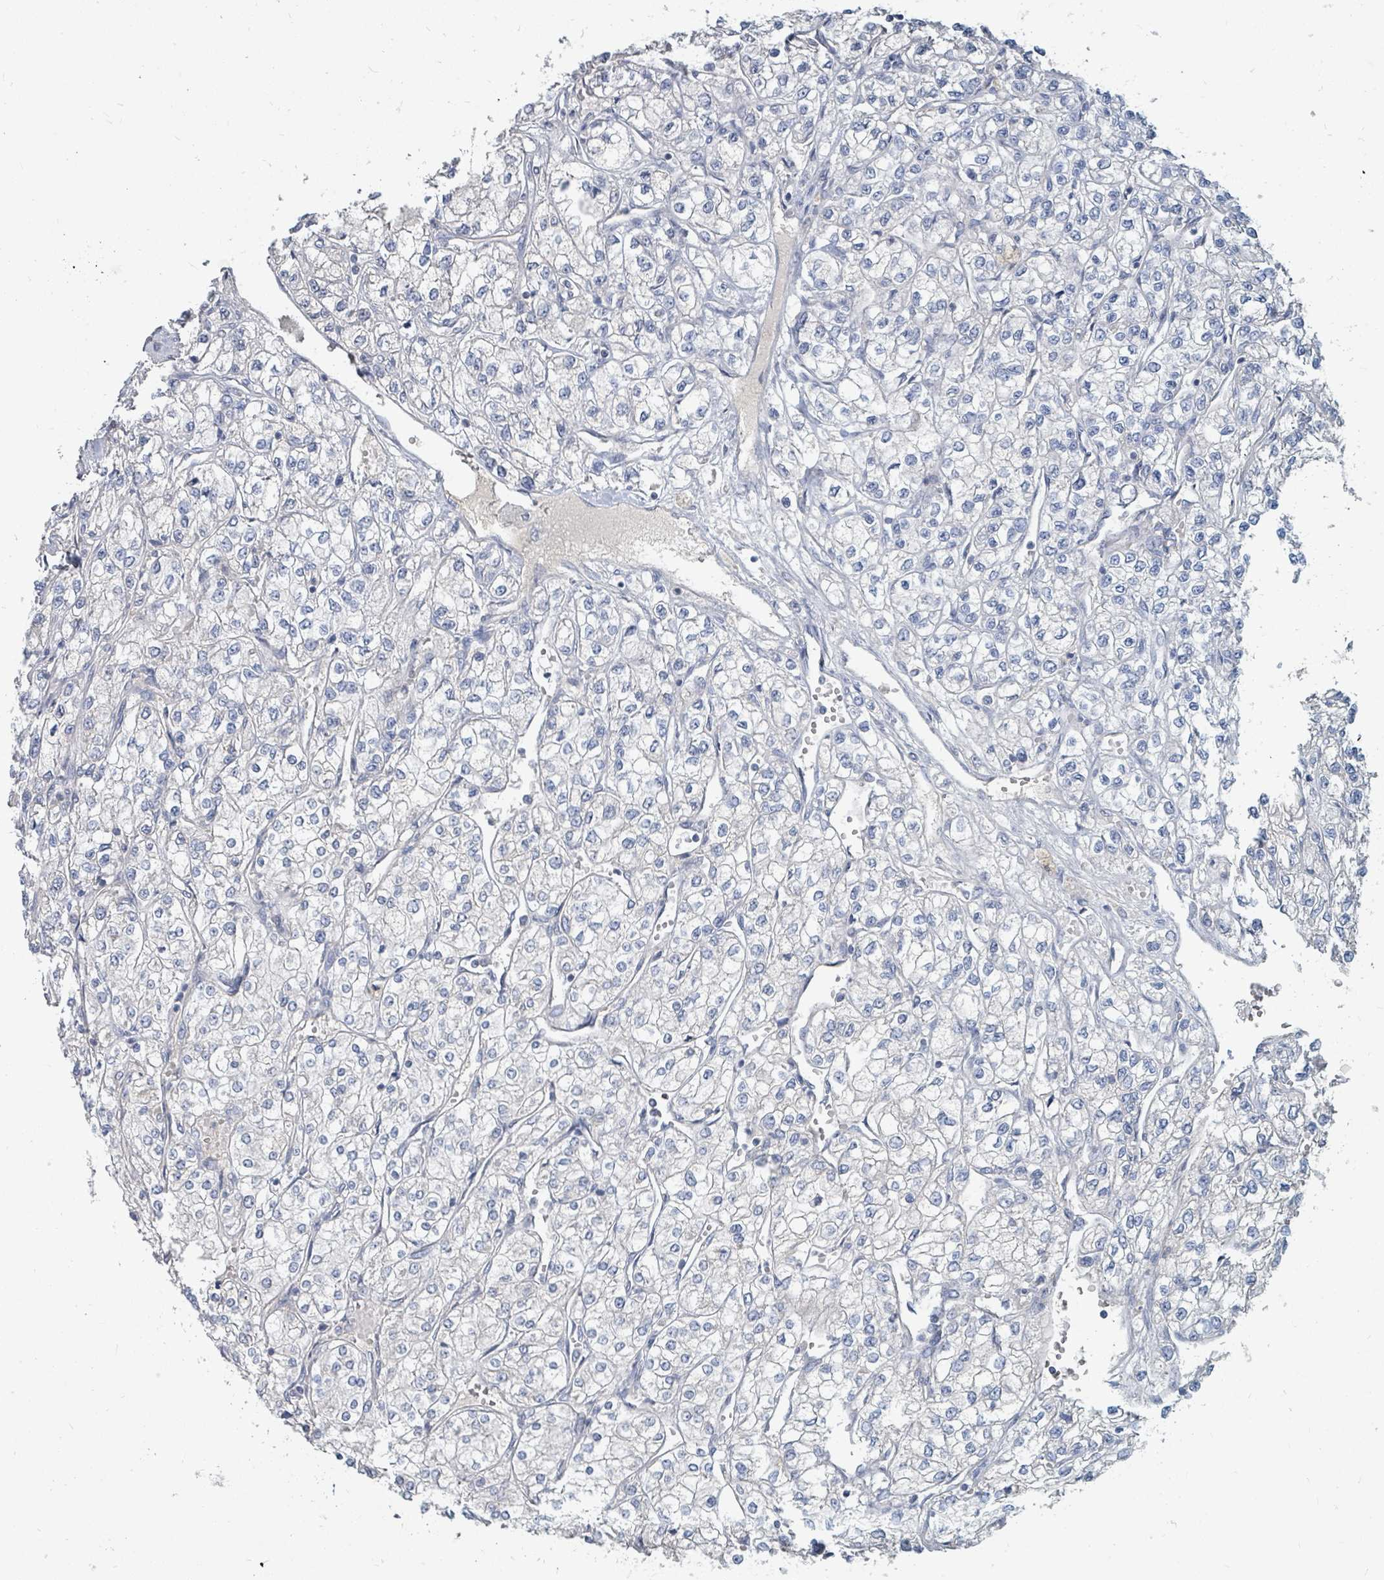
{"staining": {"intensity": "negative", "quantity": "none", "location": "none"}, "tissue": "renal cancer", "cell_type": "Tumor cells", "image_type": "cancer", "snomed": [{"axis": "morphology", "description": "Adenocarcinoma, NOS"}, {"axis": "topography", "description": "Kidney"}], "caption": "High magnification brightfield microscopy of renal cancer (adenocarcinoma) stained with DAB (3,3'-diaminobenzidine) (brown) and counterstained with hematoxylin (blue): tumor cells show no significant expression.", "gene": "ARGFX", "patient": {"sex": "male", "age": 80}}